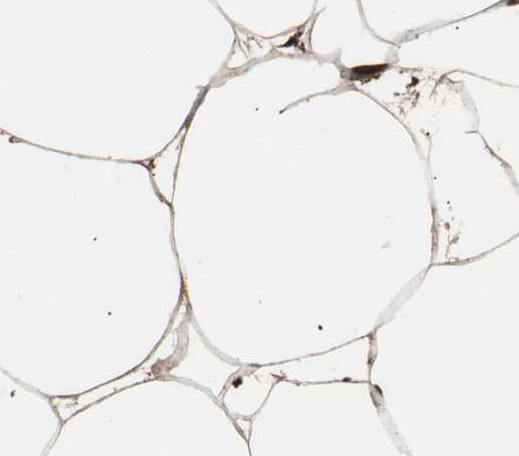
{"staining": {"intensity": "moderate", "quantity": ">75%", "location": "cytoplasmic/membranous"}, "tissue": "adipose tissue", "cell_type": "Adipocytes", "image_type": "normal", "snomed": [{"axis": "morphology", "description": "Normal tissue, NOS"}, {"axis": "morphology", "description": "Duct carcinoma"}, {"axis": "topography", "description": "Breast"}, {"axis": "topography", "description": "Adipose tissue"}], "caption": "Adipocytes exhibit medium levels of moderate cytoplasmic/membranous staining in approximately >75% of cells in normal human adipose tissue.", "gene": "CAPNS1", "patient": {"sex": "female", "age": 37}}